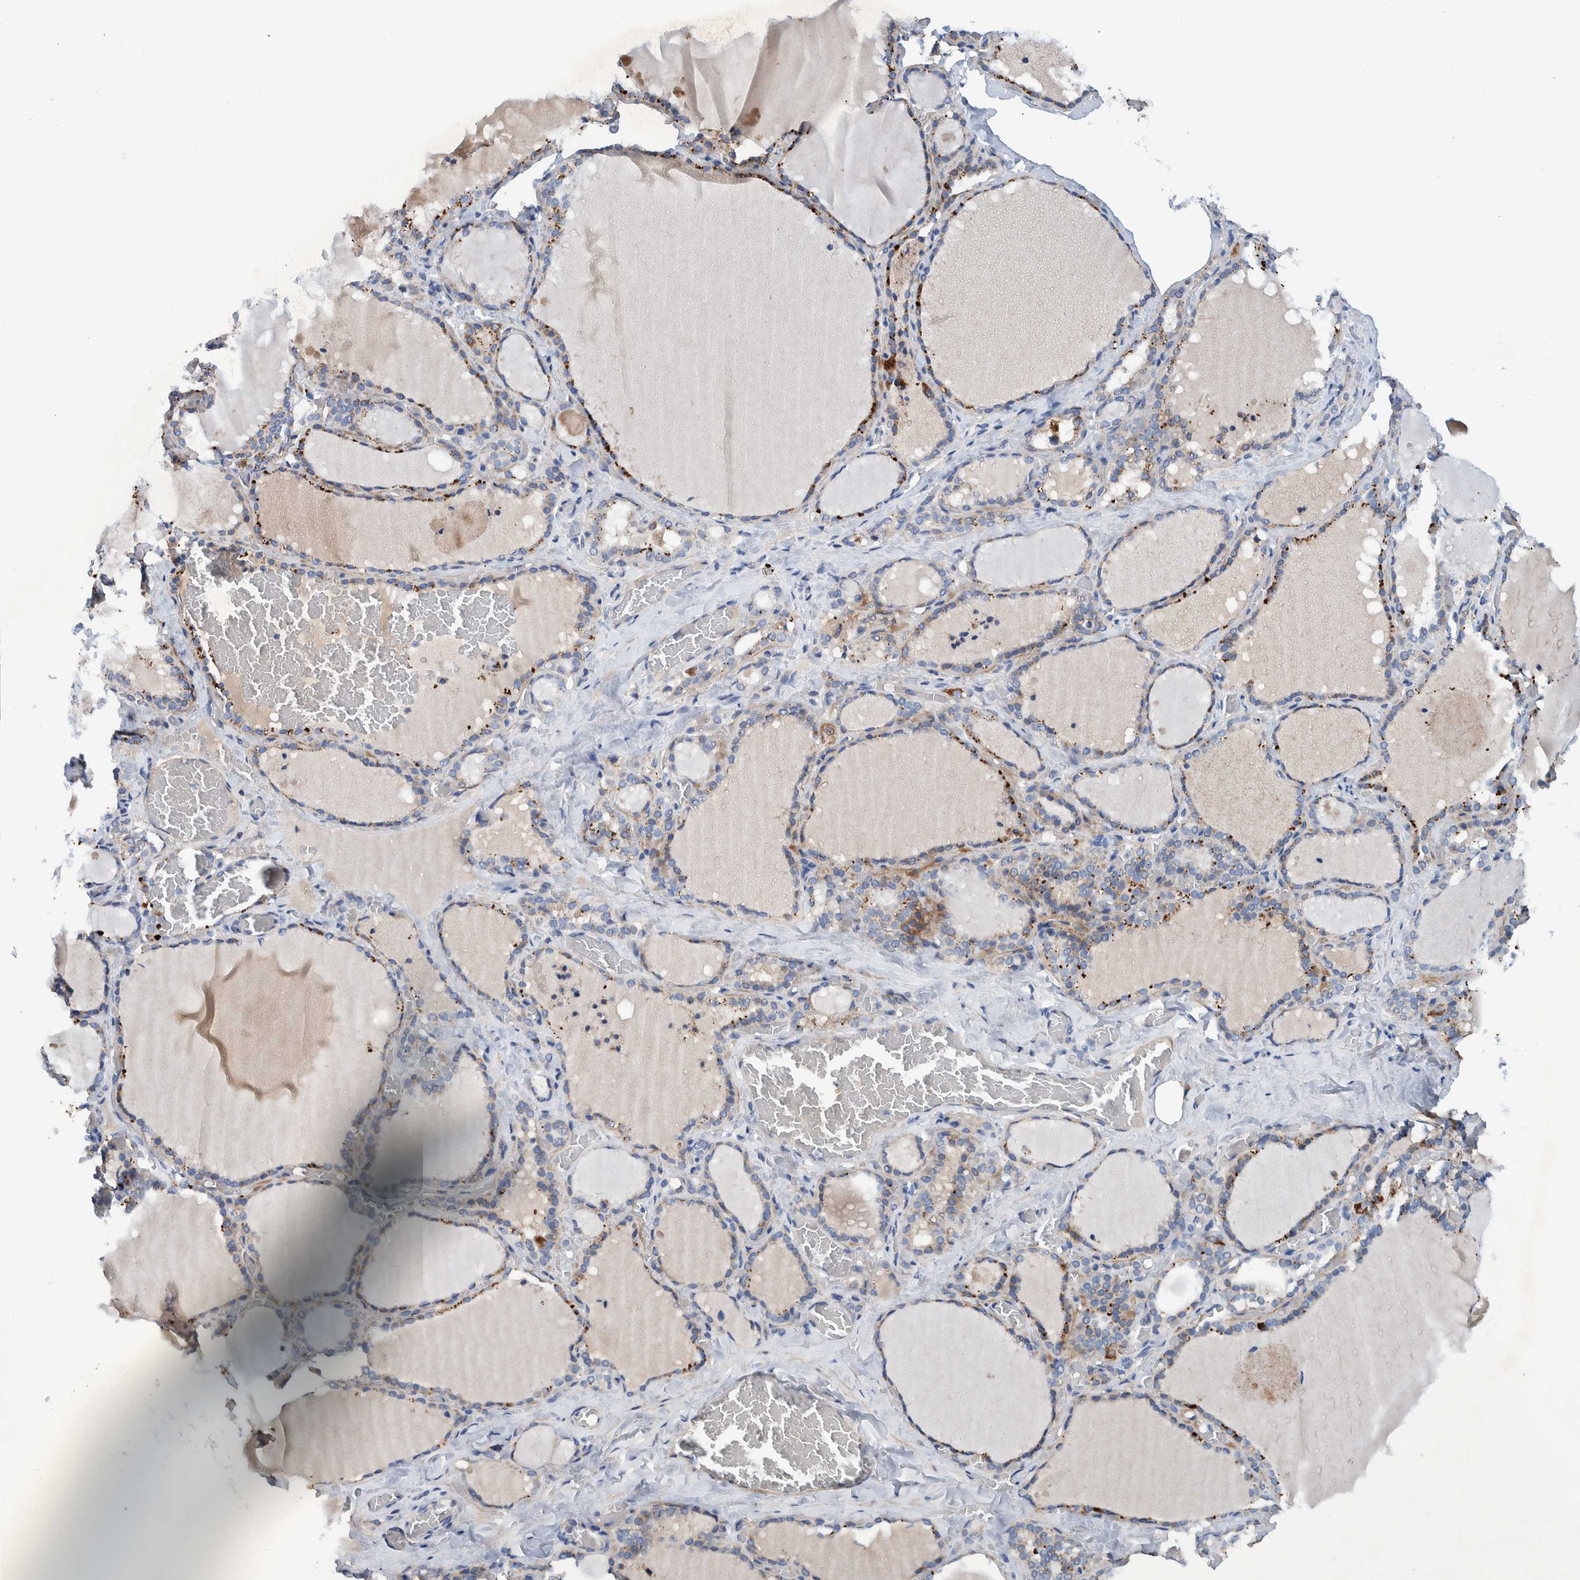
{"staining": {"intensity": "moderate", "quantity": "25%-75%", "location": "cytoplasmic/membranous"}, "tissue": "thyroid gland", "cell_type": "Glandular cells", "image_type": "normal", "snomed": [{"axis": "morphology", "description": "Normal tissue, NOS"}, {"axis": "topography", "description": "Thyroid gland"}], "caption": "IHC (DAB) staining of unremarkable thyroid gland shows moderate cytoplasmic/membranous protein staining in approximately 25%-75% of glandular cells. (Brightfield microscopy of DAB IHC at high magnification).", "gene": "DECR1", "patient": {"sex": "female", "age": 22}}